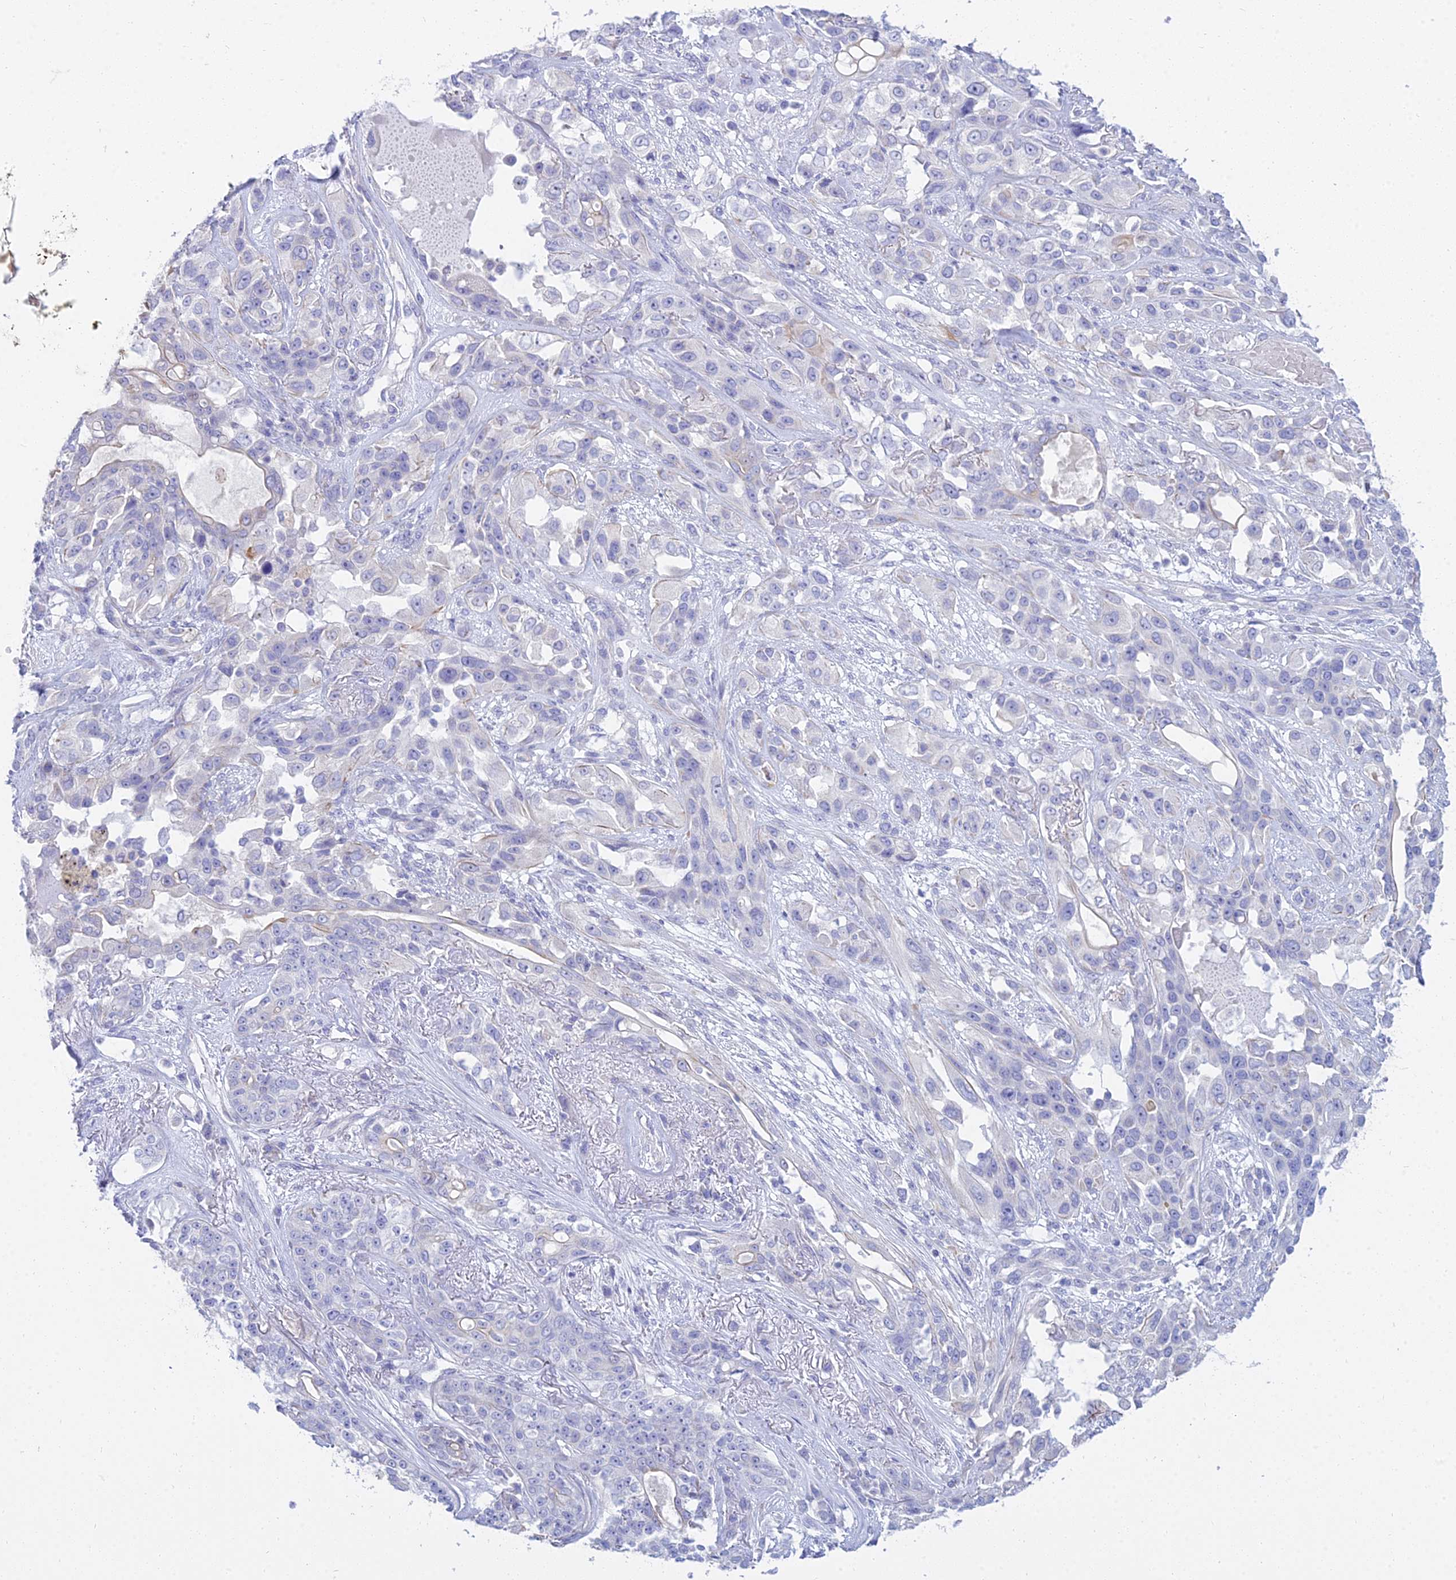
{"staining": {"intensity": "negative", "quantity": "none", "location": "none"}, "tissue": "lung cancer", "cell_type": "Tumor cells", "image_type": "cancer", "snomed": [{"axis": "morphology", "description": "Squamous cell carcinoma, NOS"}, {"axis": "topography", "description": "Lung"}], "caption": "Immunohistochemical staining of lung cancer shows no significant staining in tumor cells. (DAB (3,3'-diaminobenzidine) immunohistochemistry with hematoxylin counter stain).", "gene": "SMIM24", "patient": {"sex": "female", "age": 70}}